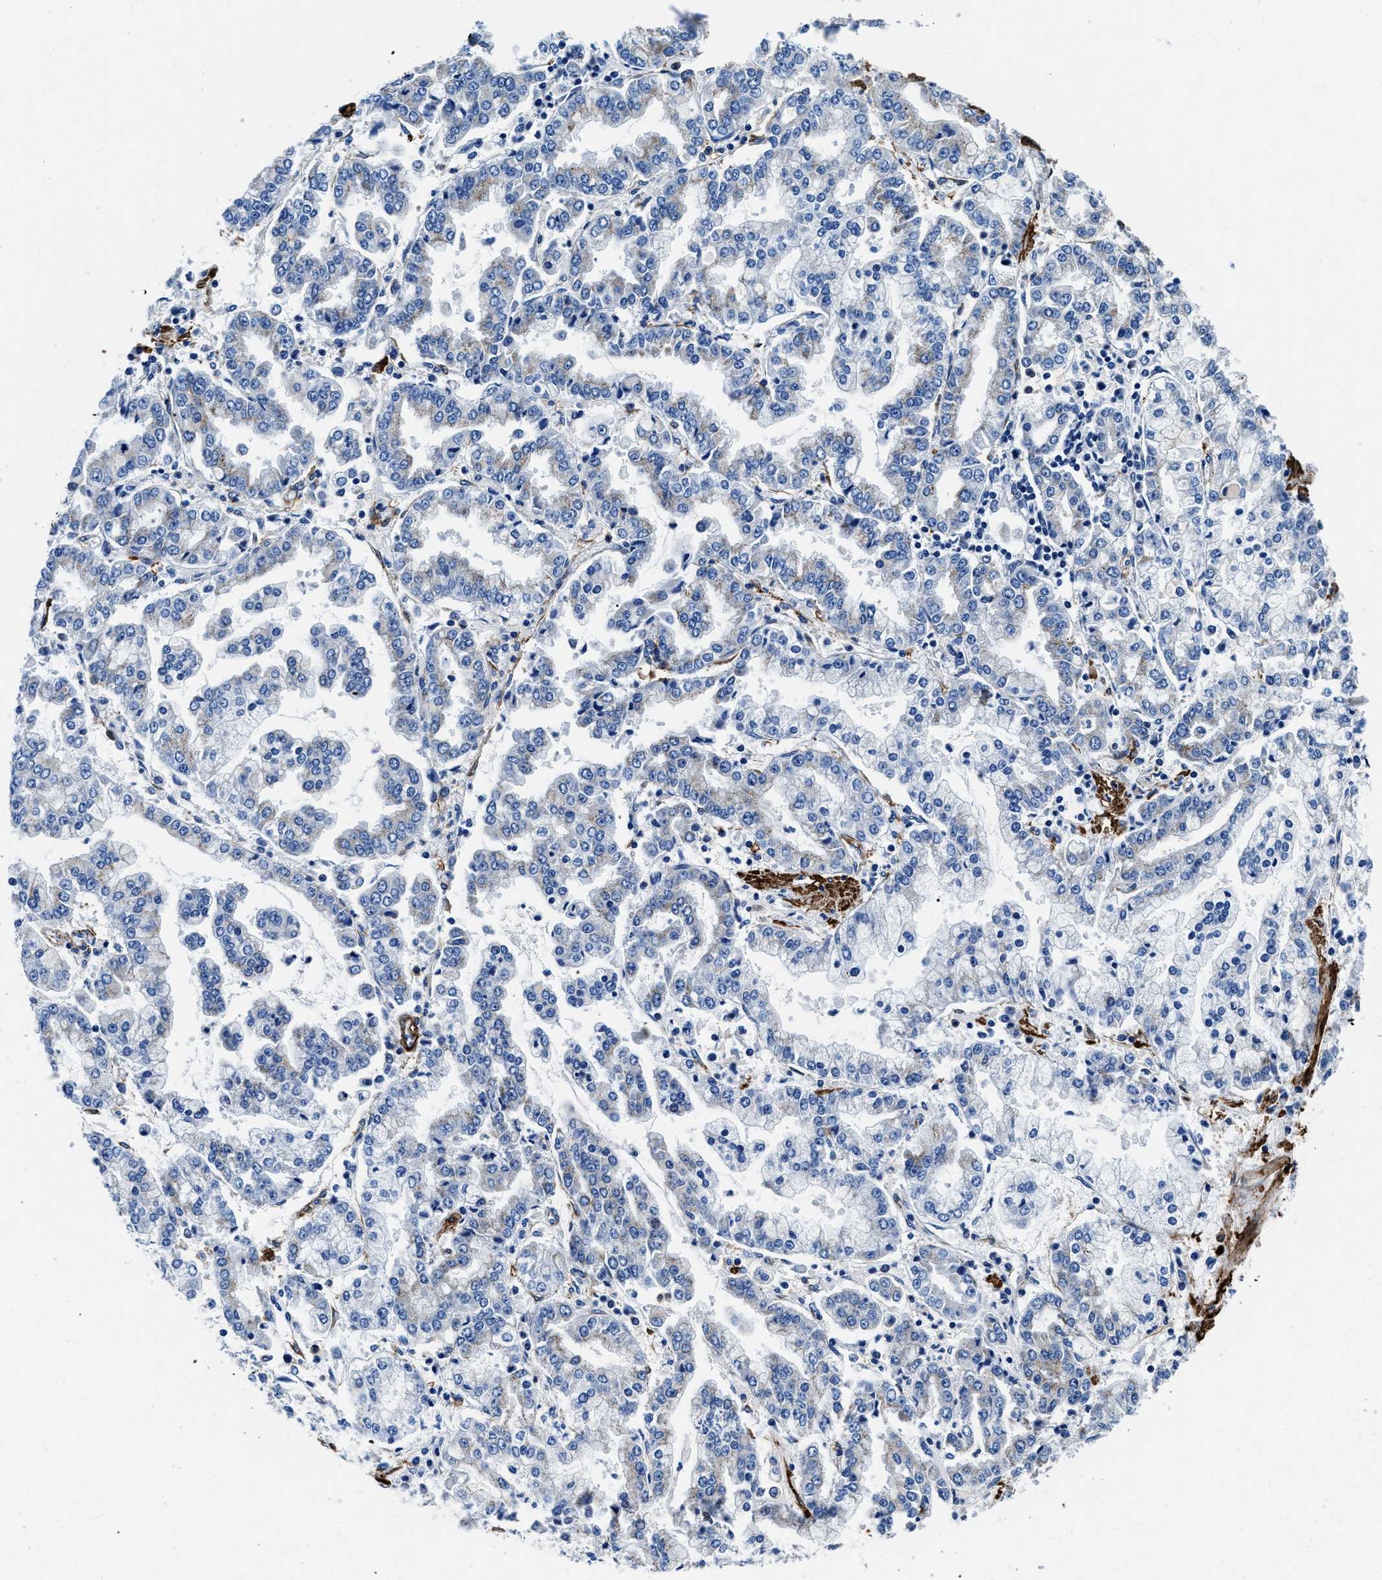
{"staining": {"intensity": "weak", "quantity": "<25%", "location": "cytoplasmic/membranous"}, "tissue": "stomach cancer", "cell_type": "Tumor cells", "image_type": "cancer", "snomed": [{"axis": "morphology", "description": "Adenocarcinoma, NOS"}, {"axis": "topography", "description": "Stomach"}], "caption": "This is an IHC histopathology image of stomach cancer. There is no expression in tumor cells.", "gene": "TEX261", "patient": {"sex": "male", "age": 76}}